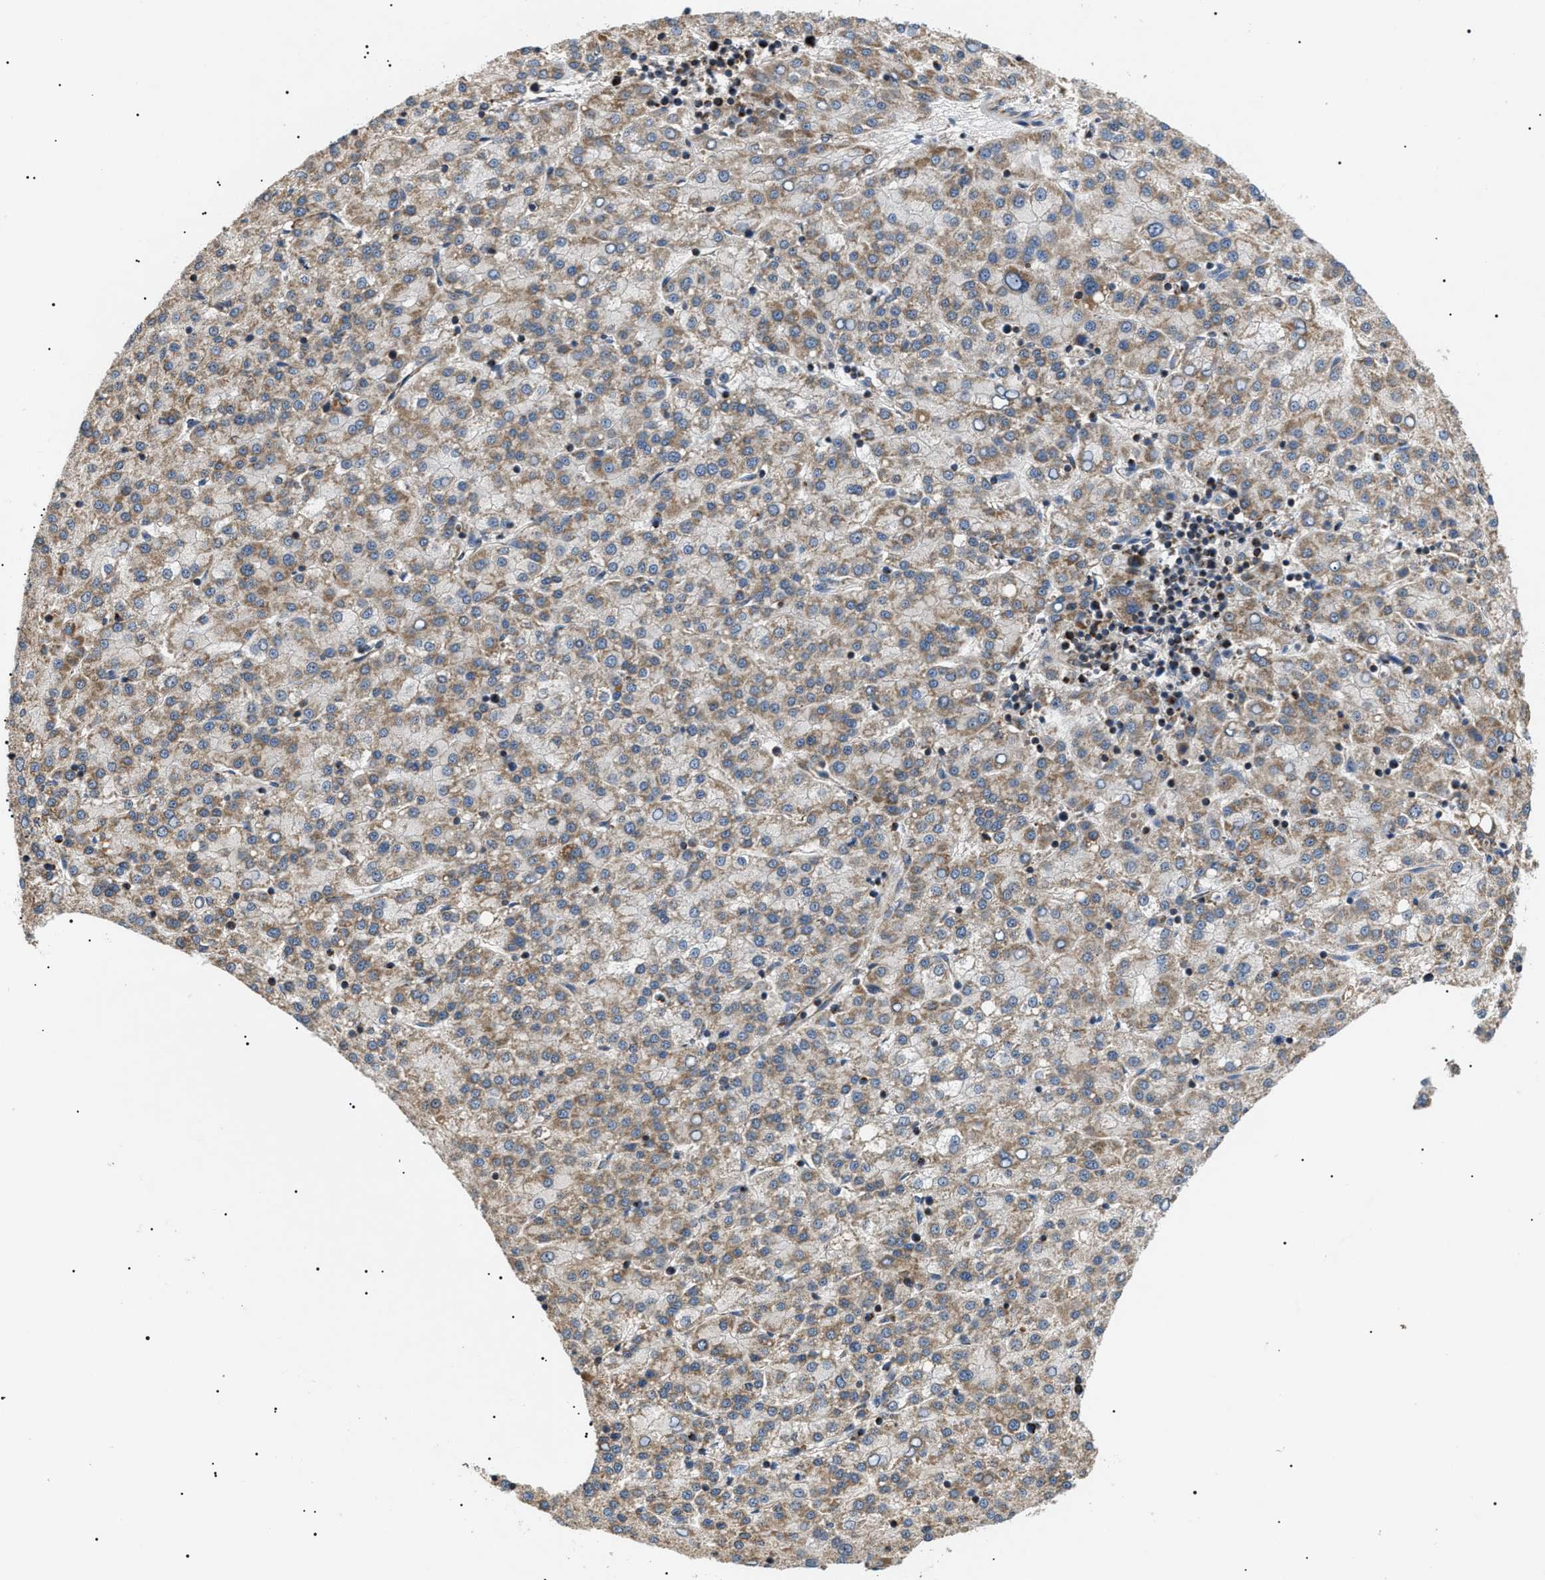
{"staining": {"intensity": "moderate", "quantity": ">75%", "location": "cytoplasmic/membranous"}, "tissue": "liver cancer", "cell_type": "Tumor cells", "image_type": "cancer", "snomed": [{"axis": "morphology", "description": "Carcinoma, Hepatocellular, NOS"}, {"axis": "topography", "description": "Liver"}], "caption": "Immunohistochemical staining of human liver cancer (hepatocellular carcinoma) exhibits moderate cytoplasmic/membranous protein expression in about >75% of tumor cells.", "gene": "TOMM6", "patient": {"sex": "female", "age": 58}}